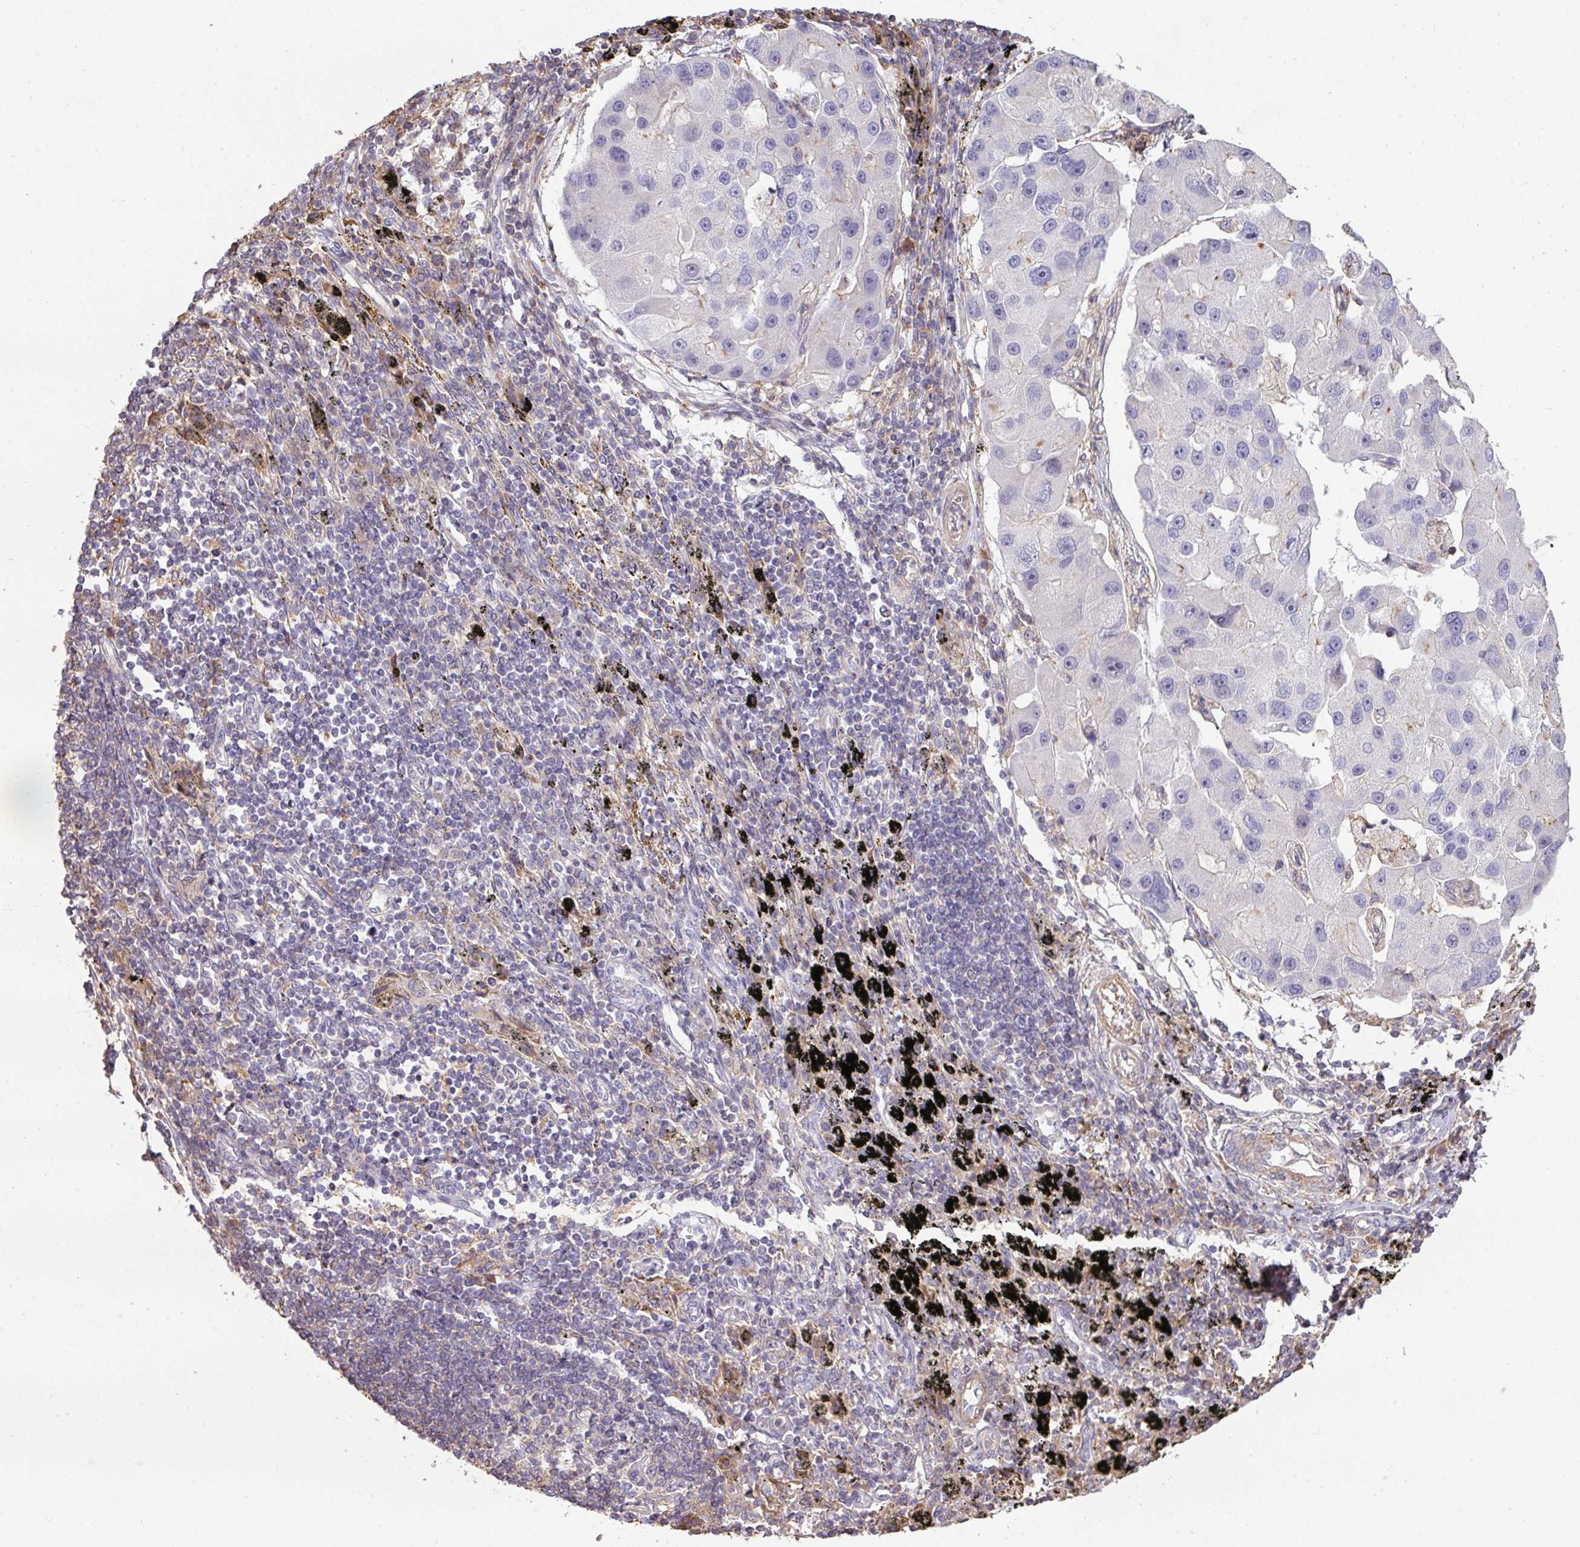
{"staining": {"intensity": "negative", "quantity": "none", "location": "none"}, "tissue": "lung cancer", "cell_type": "Tumor cells", "image_type": "cancer", "snomed": [{"axis": "morphology", "description": "Adenocarcinoma, NOS"}, {"axis": "topography", "description": "Lung"}], "caption": "DAB immunohistochemical staining of lung cancer (adenocarcinoma) displays no significant positivity in tumor cells.", "gene": "LRRC41", "patient": {"sex": "female", "age": 54}}